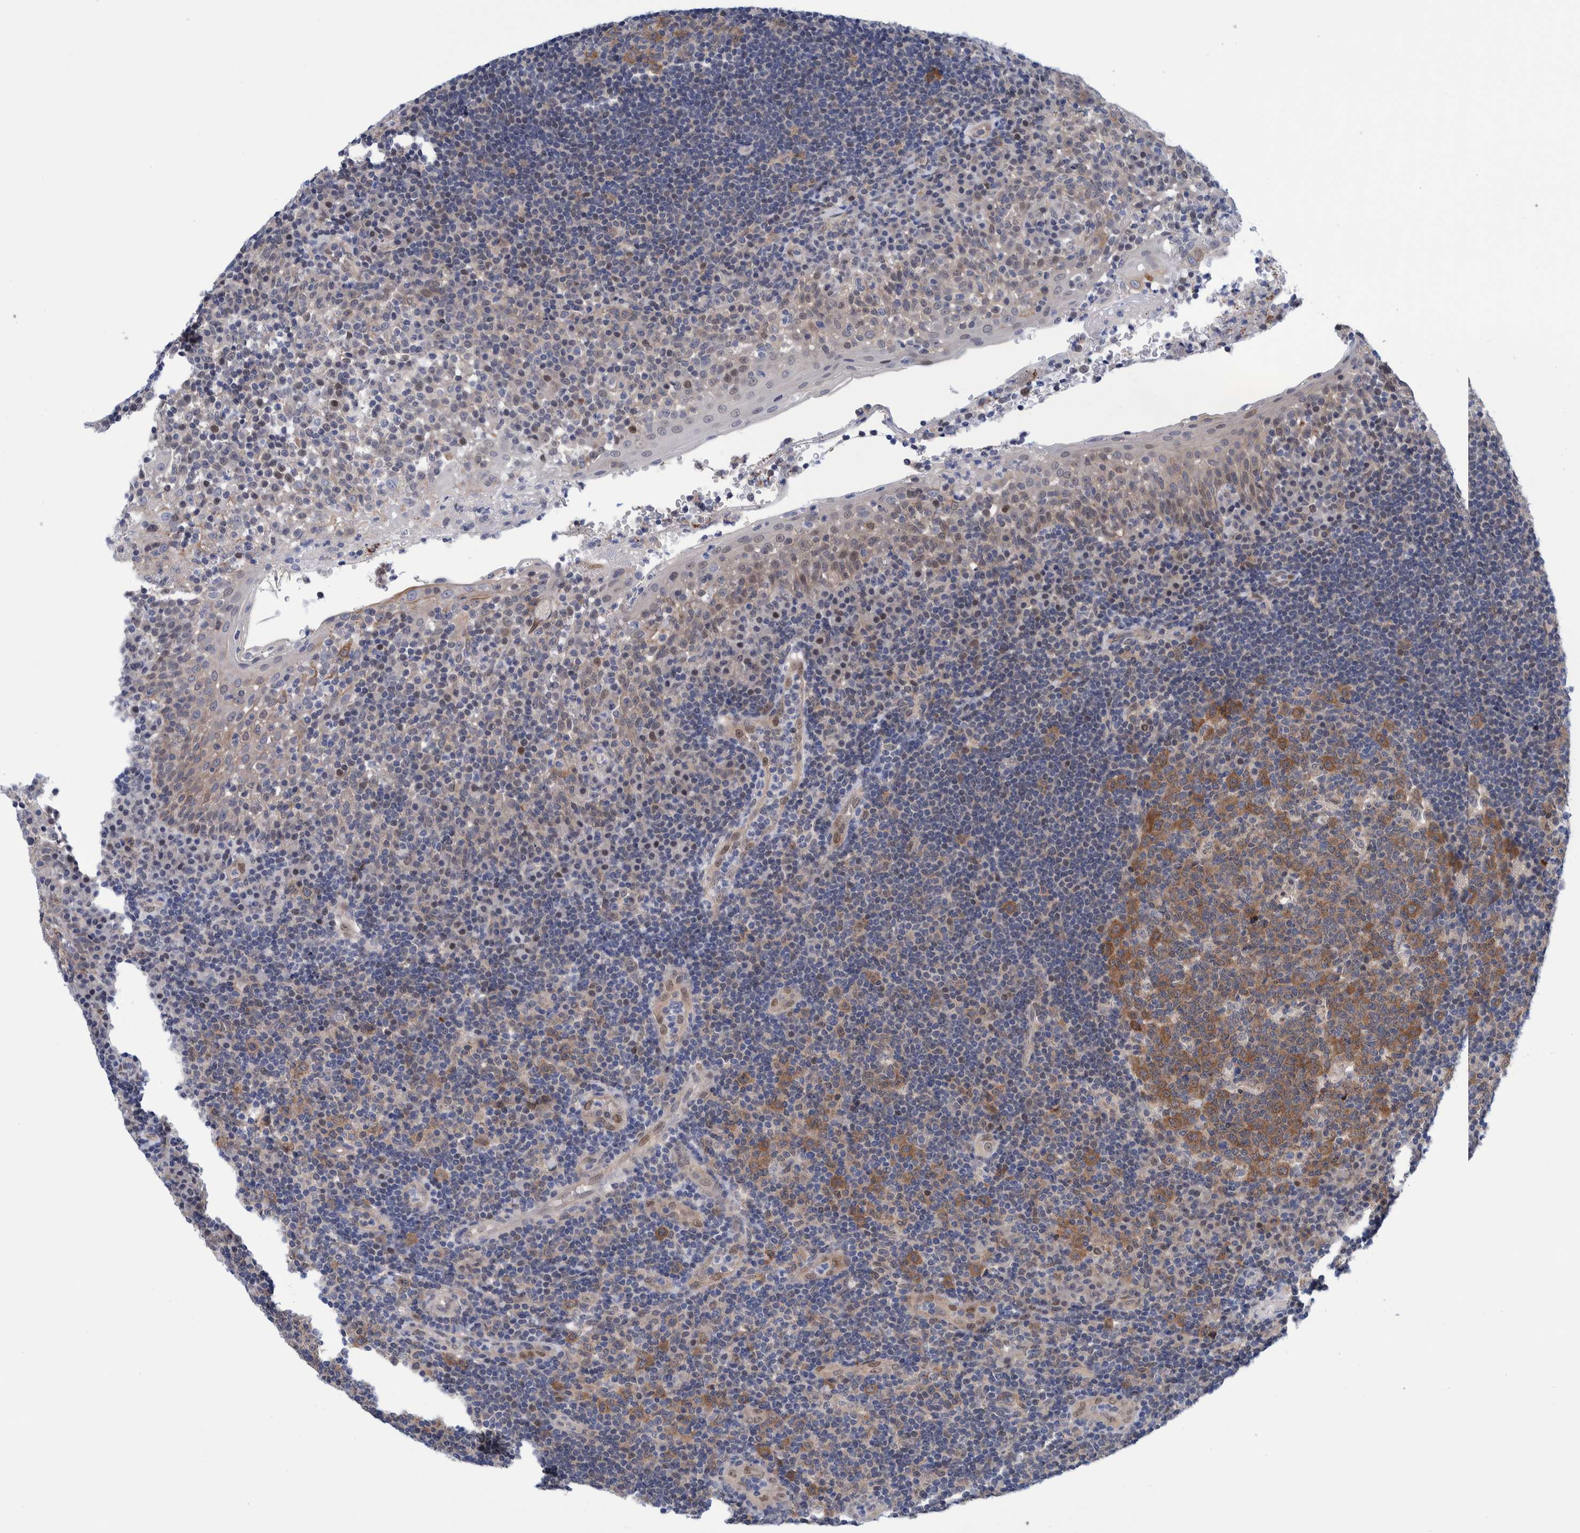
{"staining": {"intensity": "moderate", "quantity": ">75%", "location": "cytoplasmic/membranous"}, "tissue": "tonsil", "cell_type": "Germinal center cells", "image_type": "normal", "snomed": [{"axis": "morphology", "description": "Normal tissue, NOS"}, {"axis": "topography", "description": "Tonsil"}], "caption": "Protein staining reveals moderate cytoplasmic/membranous staining in about >75% of germinal center cells in benign tonsil.", "gene": "PFAS", "patient": {"sex": "female", "age": 40}}